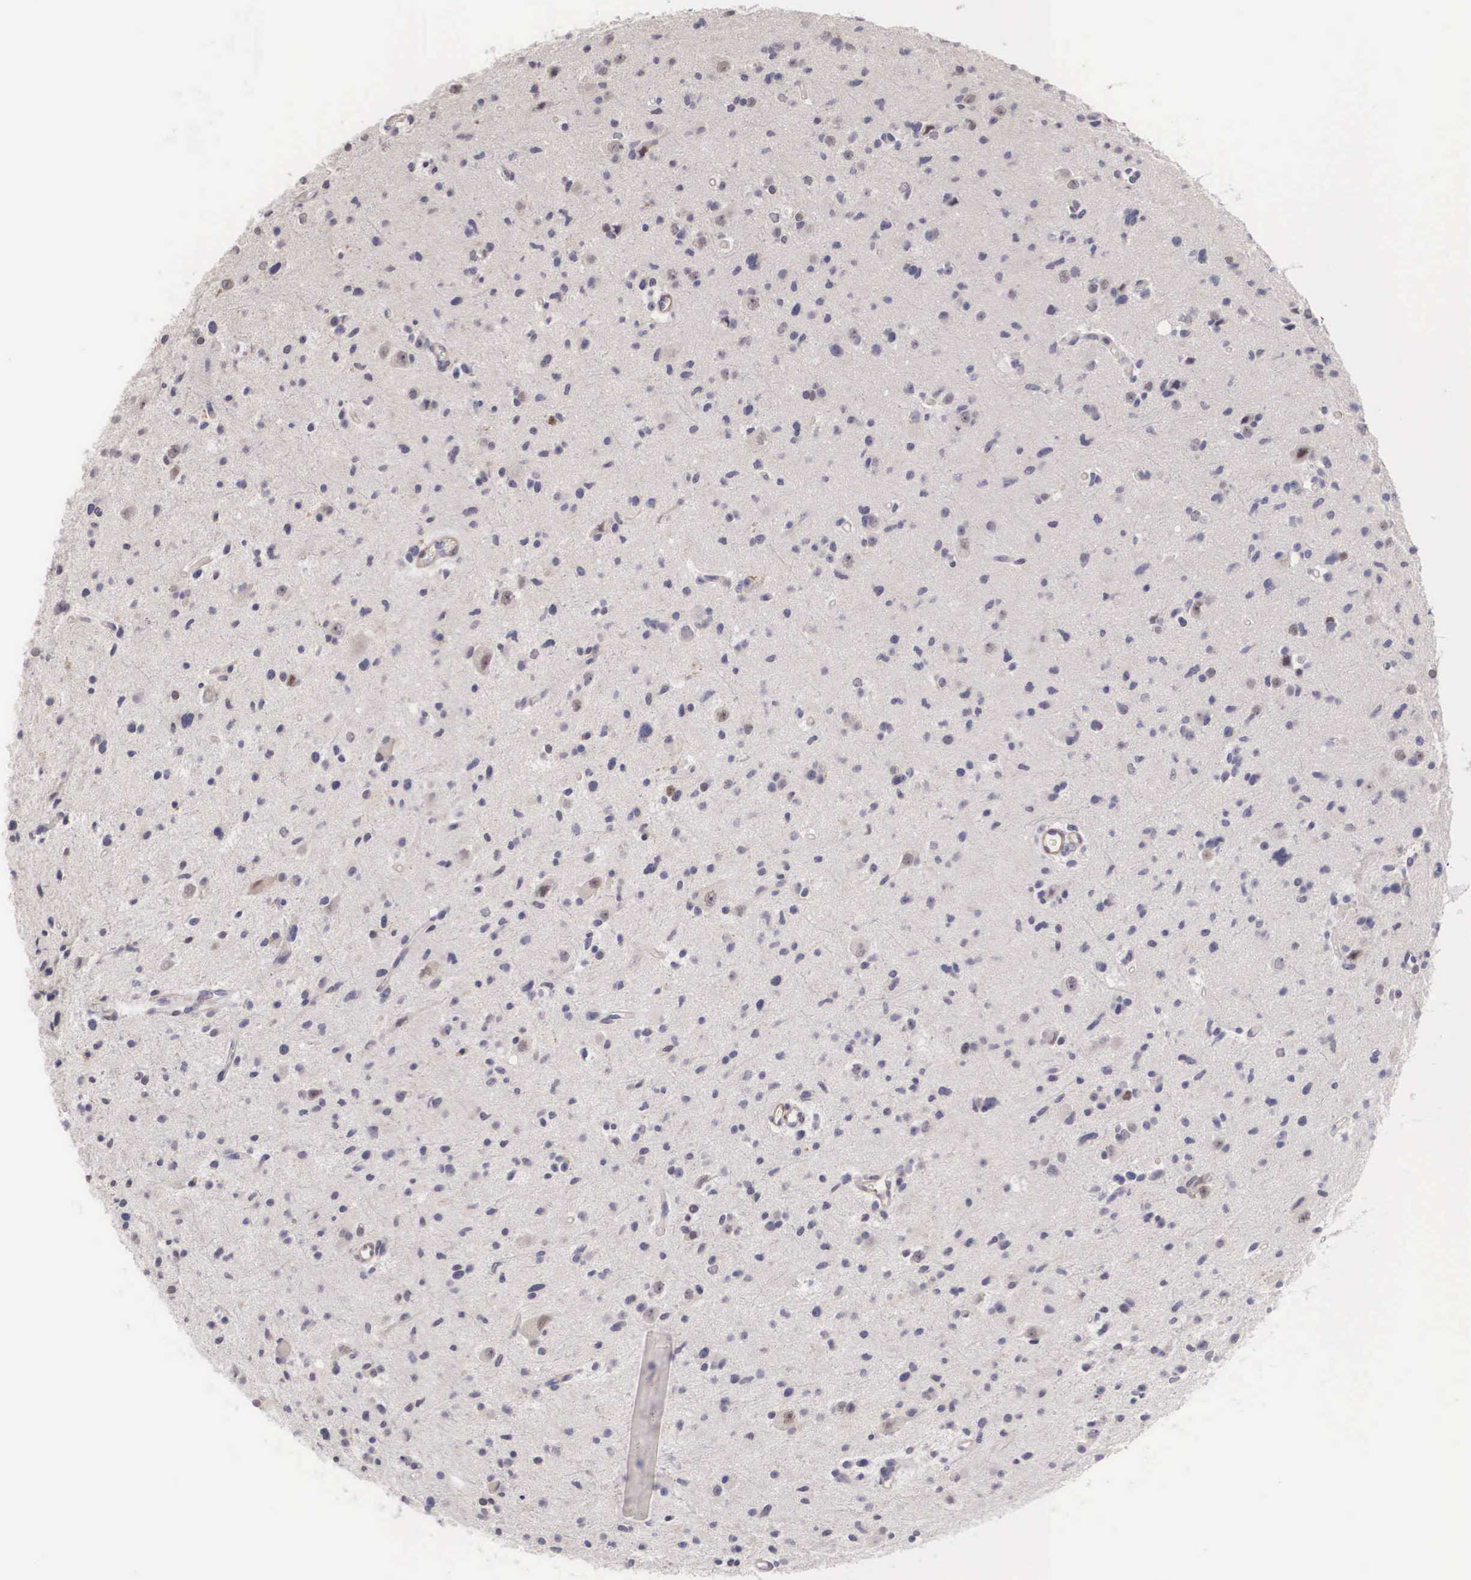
{"staining": {"intensity": "negative", "quantity": "none", "location": "none"}, "tissue": "glioma", "cell_type": "Tumor cells", "image_type": "cancer", "snomed": [{"axis": "morphology", "description": "Glioma, malignant, Low grade"}, {"axis": "topography", "description": "Brain"}], "caption": "This is an immunohistochemistry (IHC) micrograph of human glioma. There is no expression in tumor cells.", "gene": "ENOX2", "patient": {"sex": "female", "age": 46}}